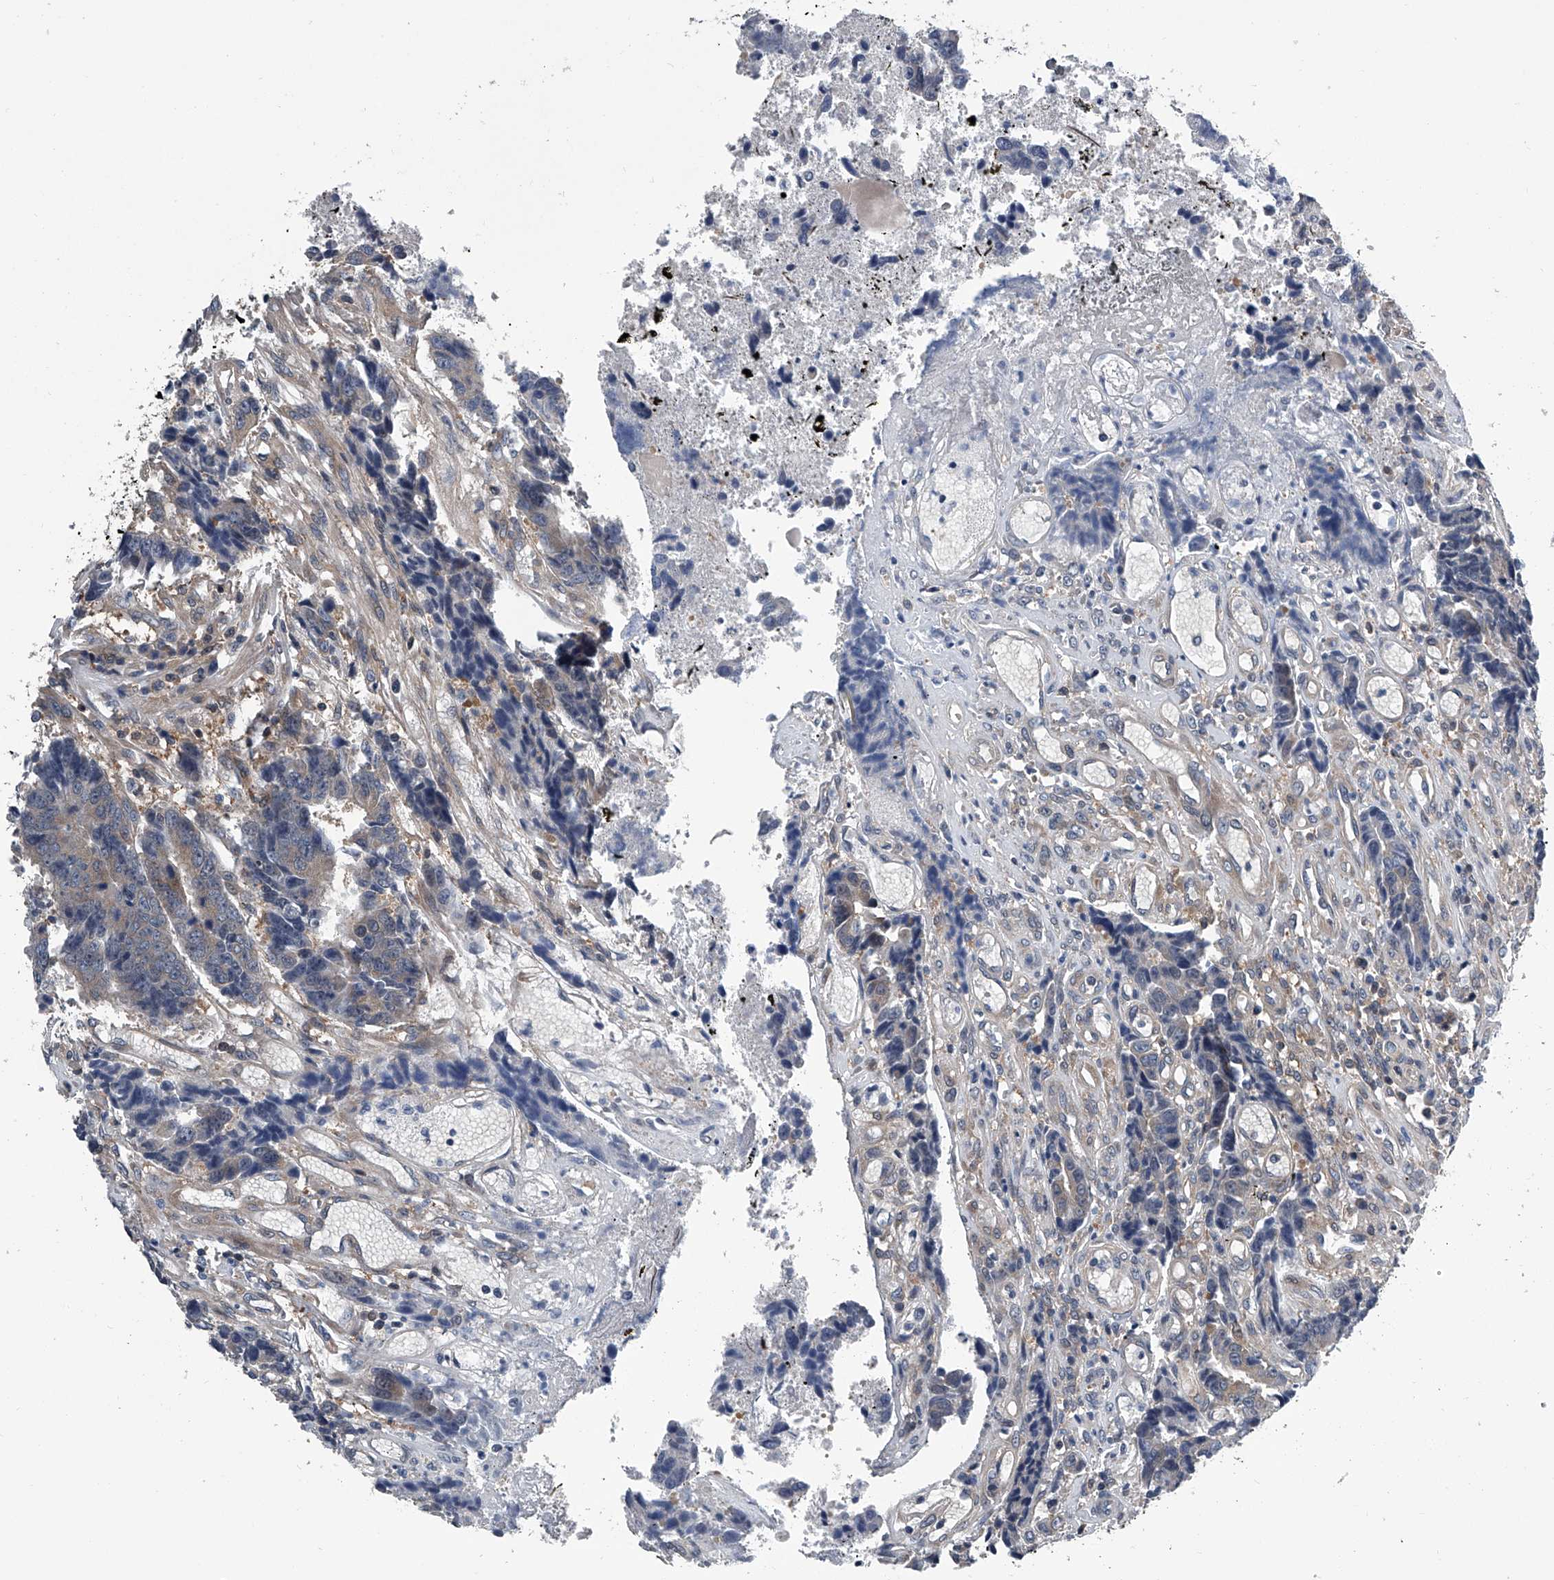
{"staining": {"intensity": "negative", "quantity": "none", "location": "none"}, "tissue": "colorectal cancer", "cell_type": "Tumor cells", "image_type": "cancer", "snomed": [{"axis": "morphology", "description": "Adenocarcinoma, NOS"}, {"axis": "topography", "description": "Rectum"}], "caption": "High magnification brightfield microscopy of colorectal cancer stained with DAB (3,3'-diaminobenzidine) (brown) and counterstained with hematoxylin (blue): tumor cells show no significant positivity.", "gene": "PPP2R5D", "patient": {"sex": "male", "age": 84}}